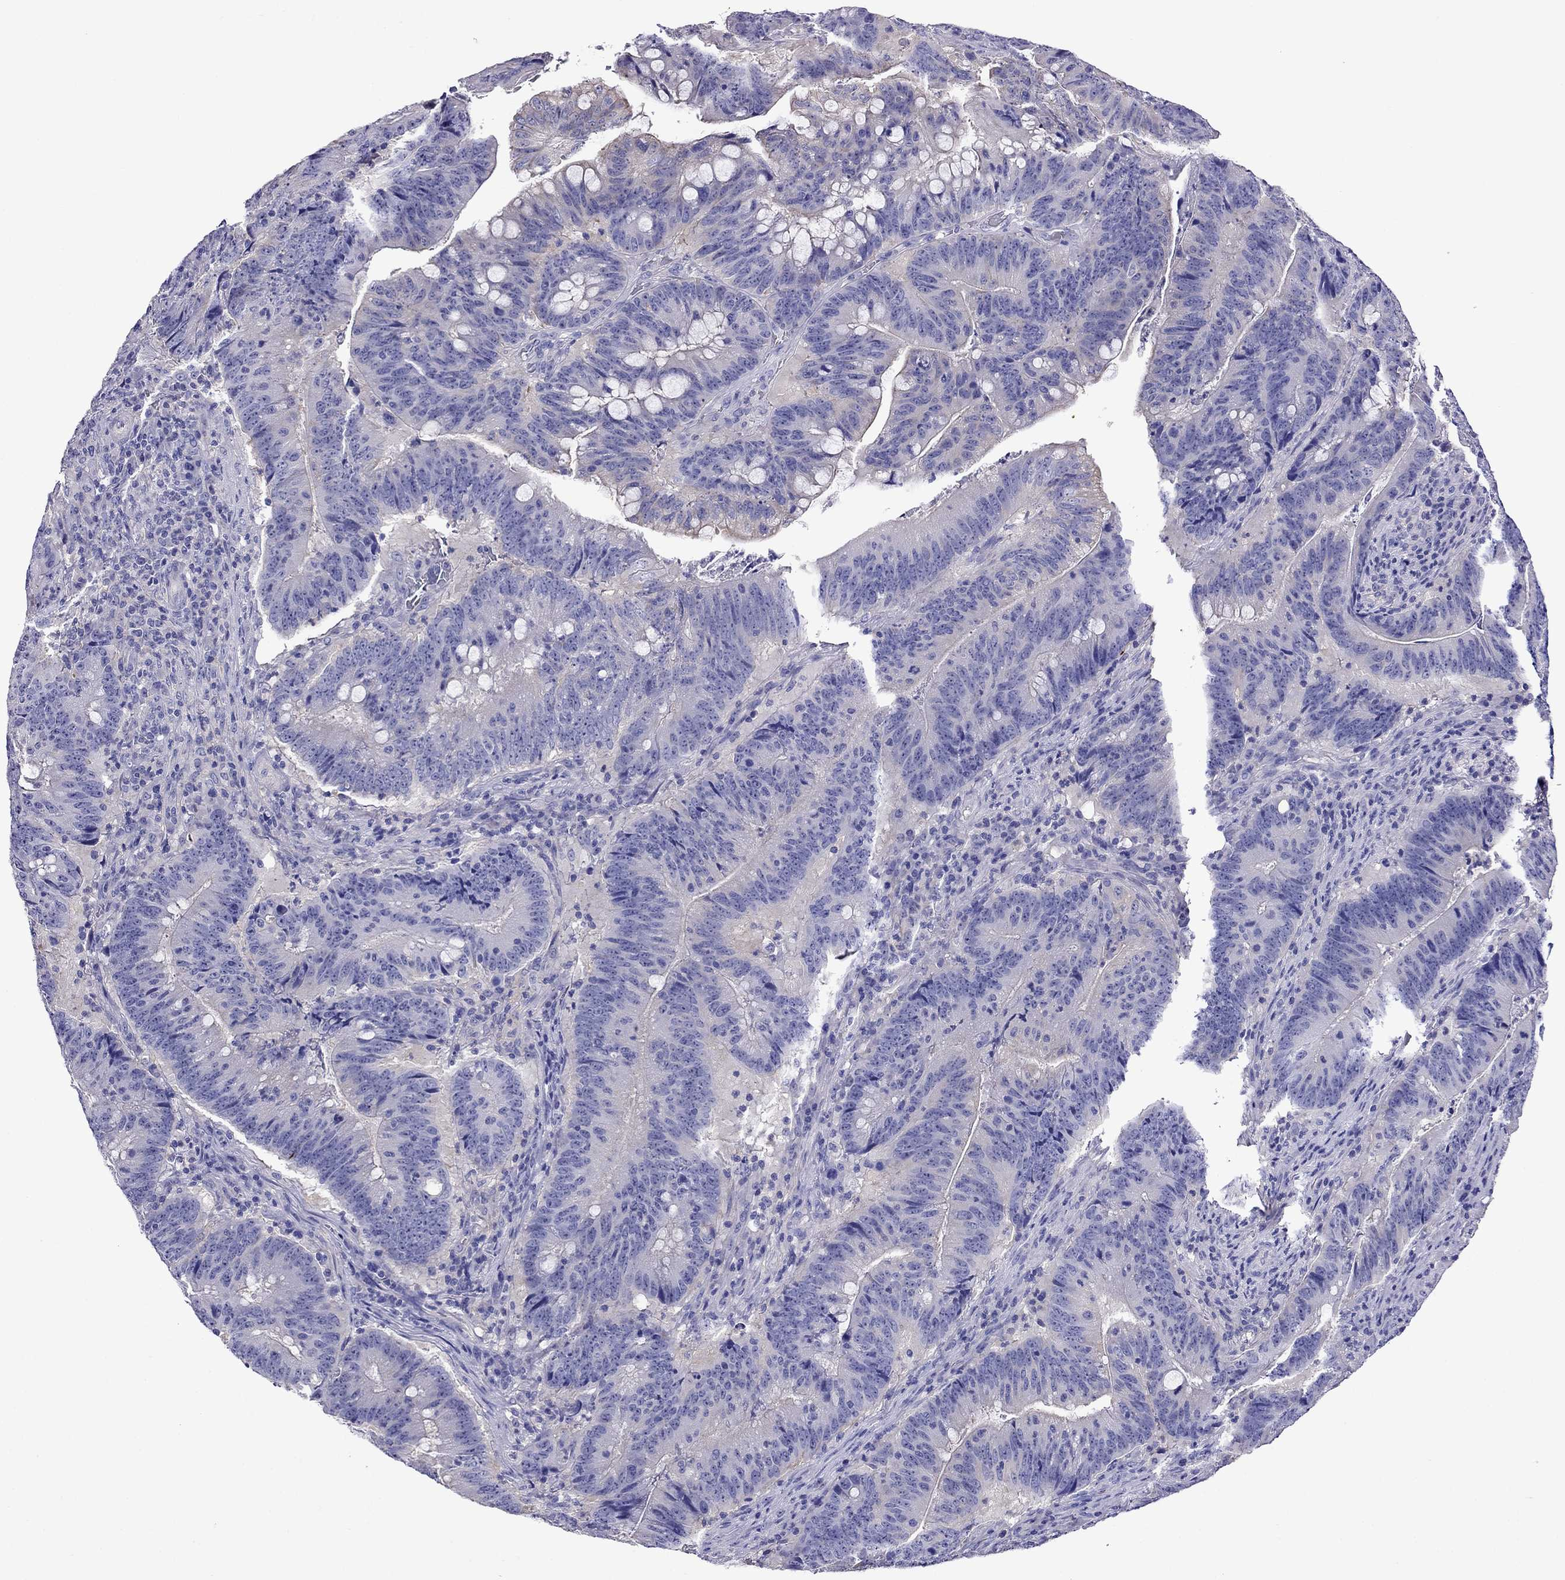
{"staining": {"intensity": "negative", "quantity": "none", "location": "none"}, "tissue": "colorectal cancer", "cell_type": "Tumor cells", "image_type": "cancer", "snomed": [{"axis": "morphology", "description": "Adenocarcinoma, NOS"}, {"axis": "topography", "description": "Colon"}], "caption": "A photomicrograph of adenocarcinoma (colorectal) stained for a protein demonstrates no brown staining in tumor cells.", "gene": "SCG2", "patient": {"sex": "female", "age": 87}}